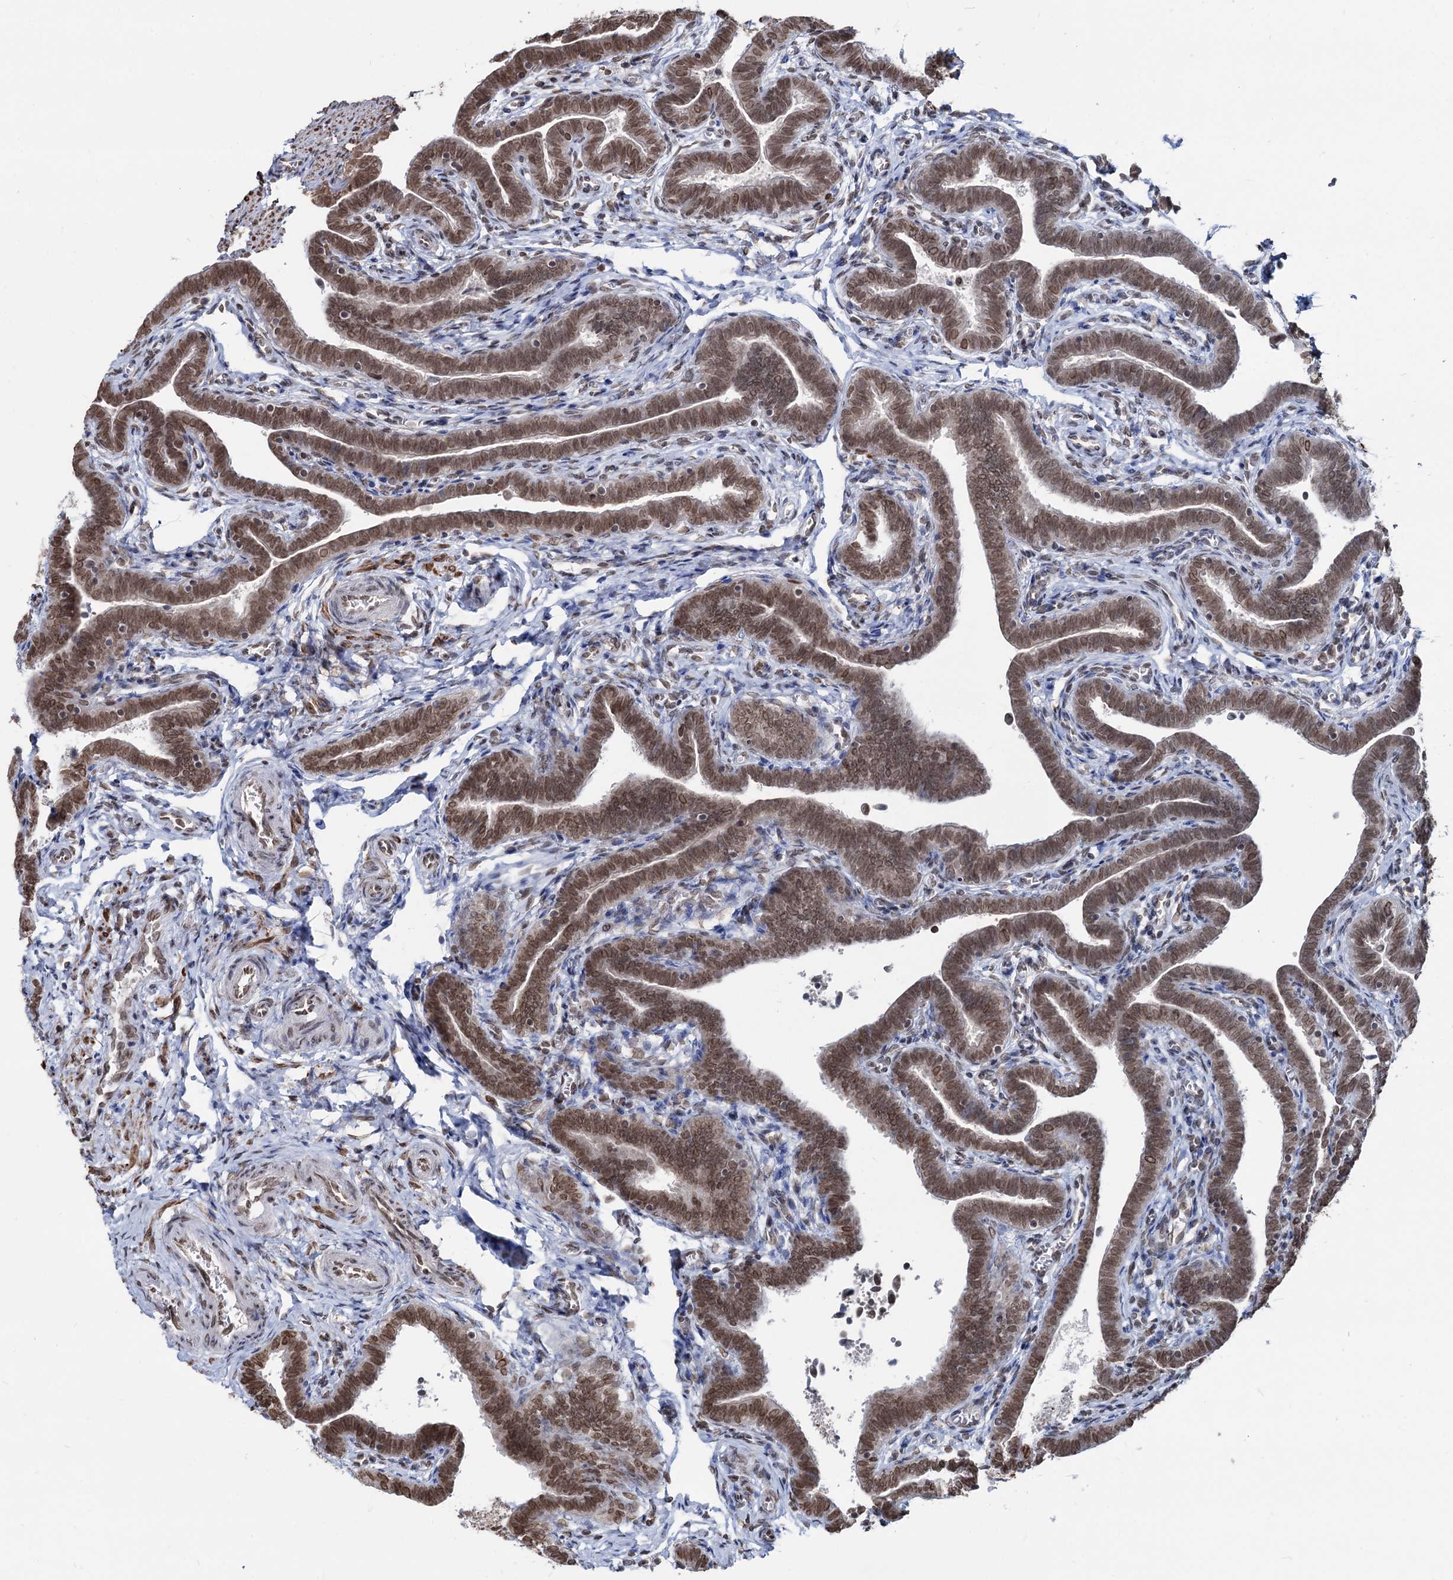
{"staining": {"intensity": "moderate", "quantity": ">75%", "location": "cytoplasmic/membranous,nuclear"}, "tissue": "fallopian tube", "cell_type": "Glandular cells", "image_type": "normal", "snomed": [{"axis": "morphology", "description": "Normal tissue, NOS"}, {"axis": "topography", "description": "Fallopian tube"}], "caption": "Immunohistochemistry (IHC) of normal human fallopian tube exhibits medium levels of moderate cytoplasmic/membranous,nuclear expression in about >75% of glandular cells.", "gene": "RNF6", "patient": {"sex": "female", "age": 36}}